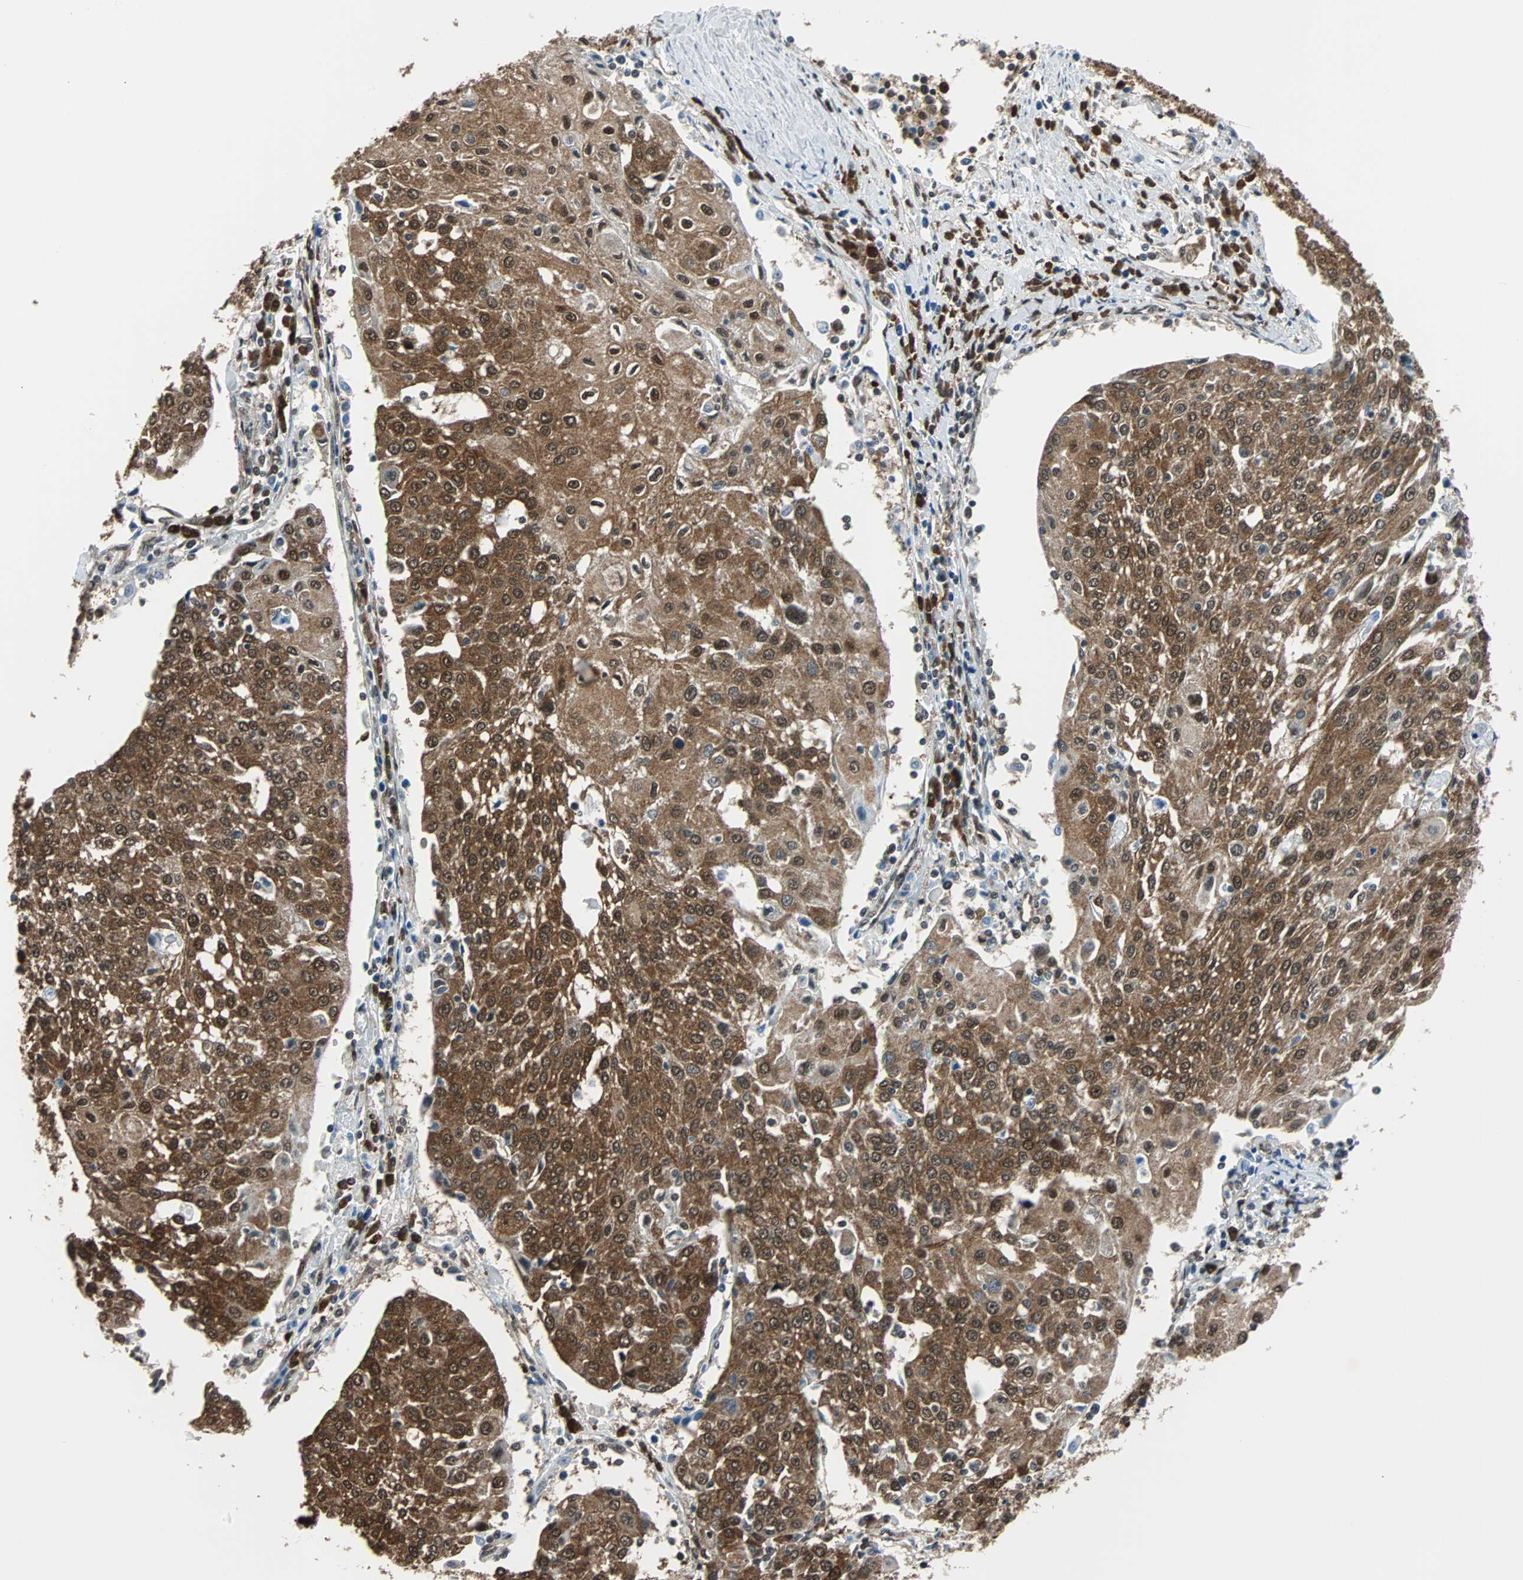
{"staining": {"intensity": "strong", "quantity": ">75%", "location": "cytoplasmic/membranous,nuclear"}, "tissue": "urothelial cancer", "cell_type": "Tumor cells", "image_type": "cancer", "snomed": [{"axis": "morphology", "description": "Urothelial carcinoma, High grade"}, {"axis": "topography", "description": "Urinary bladder"}], "caption": "DAB immunohistochemical staining of urothelial carcinoma (high-grade) reveals strong cytoplasmic/membranous and nuclear protein positivity in about >75% of tumor cells.", "gene": "VCP", "patient": {"sex": "female", "age": 85}}